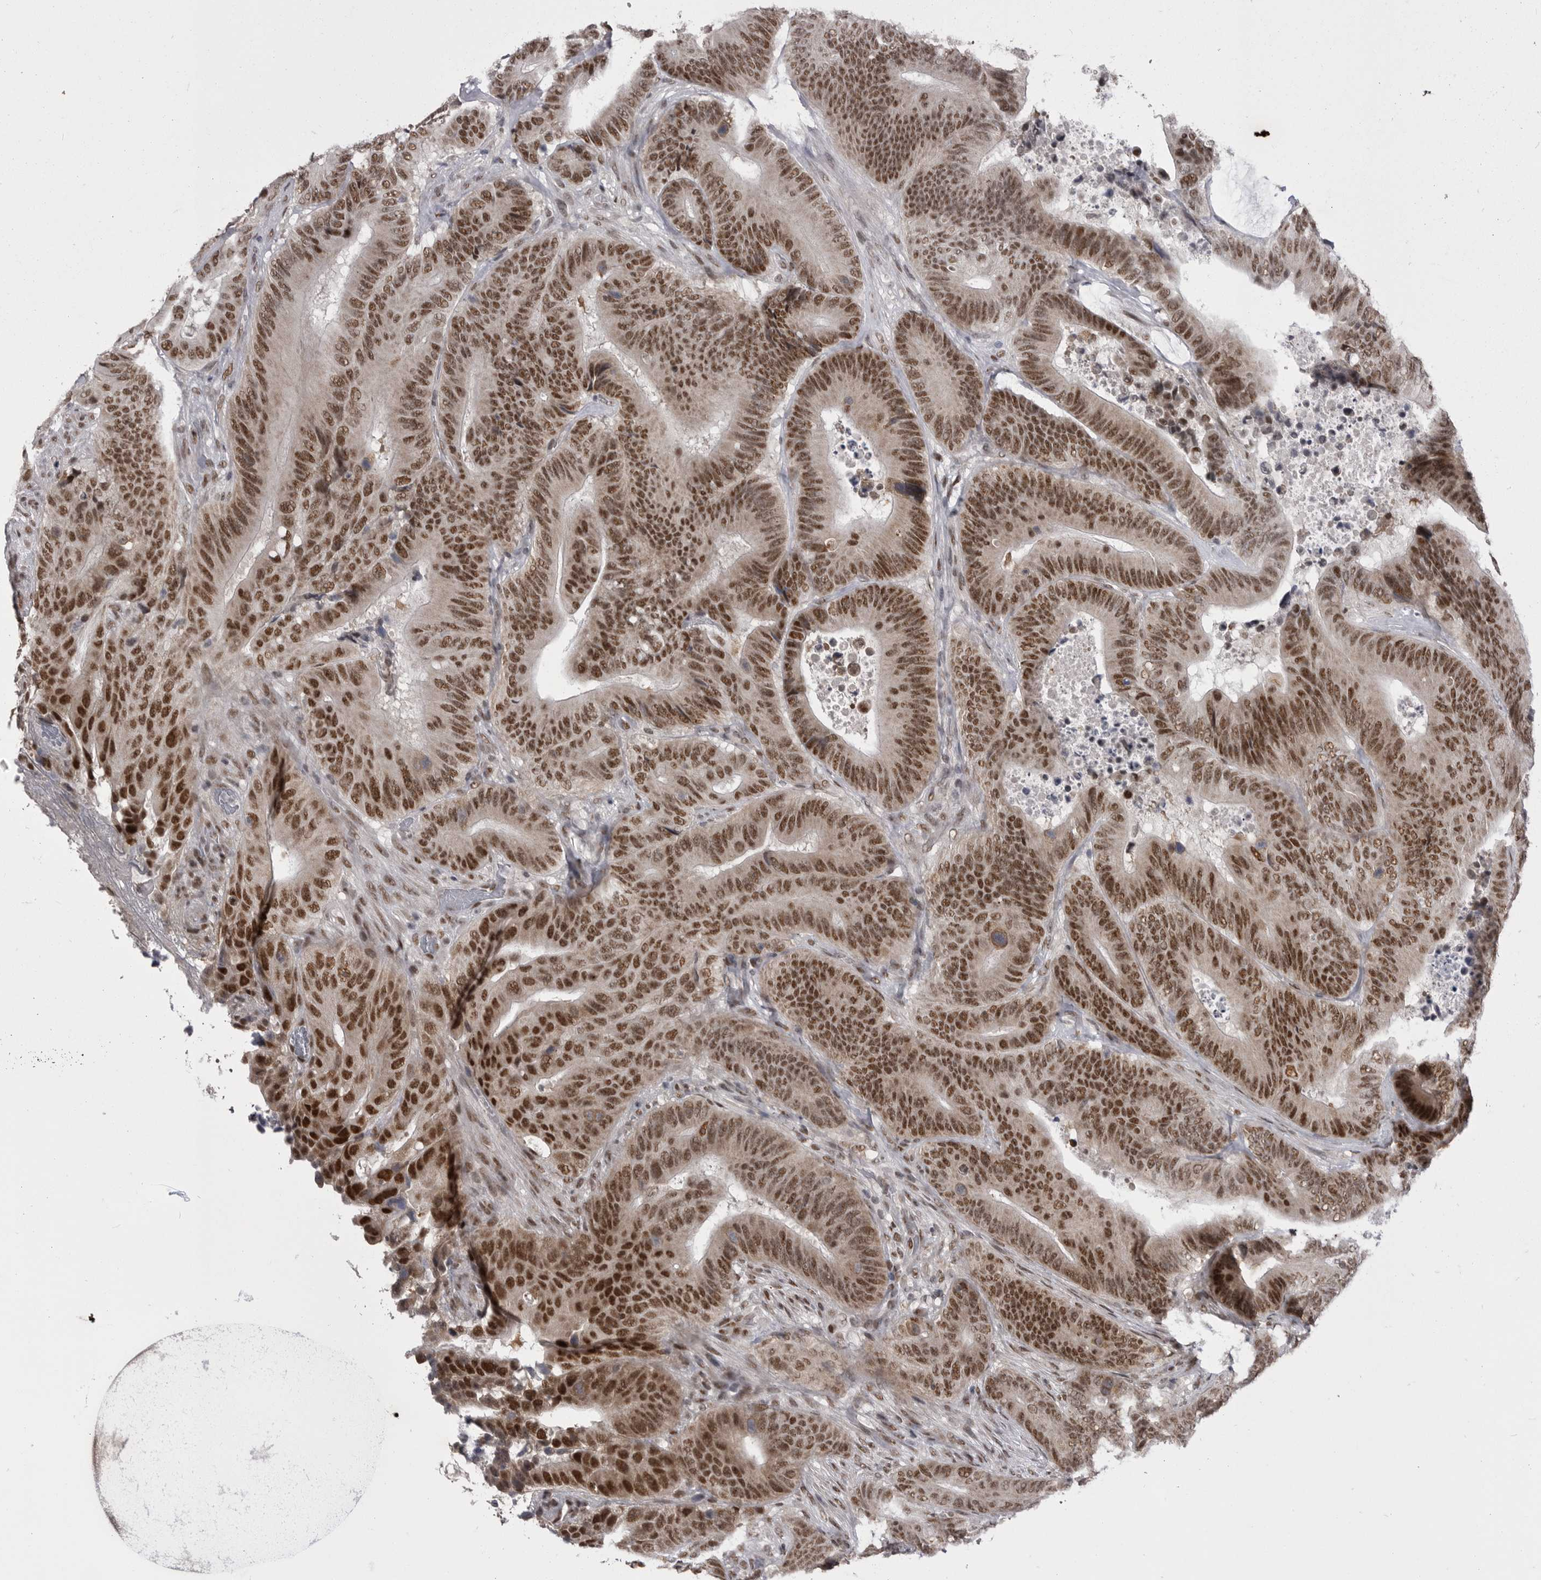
{"staining": {"intensity": "moderate", "quantity": ">75%", "location": "nuclear"}, "tissue": "colorectal cancer", "cell_type": "Tumor cells", "image_type": "cancer", "snomed": [{"axis": "morphology", "description": "Adenocarcinoma, NOS"}, {"axis": "topography", "description": "Colon"}], "caption": "Adenocarcinoma (colorectal) was stained to show a protein in brown. There is medium levels of moderate nuclear positivity in about >75% of tumor cells.", "gene": "MEPCE", "patient": {"sex": "male", "age": 83}}